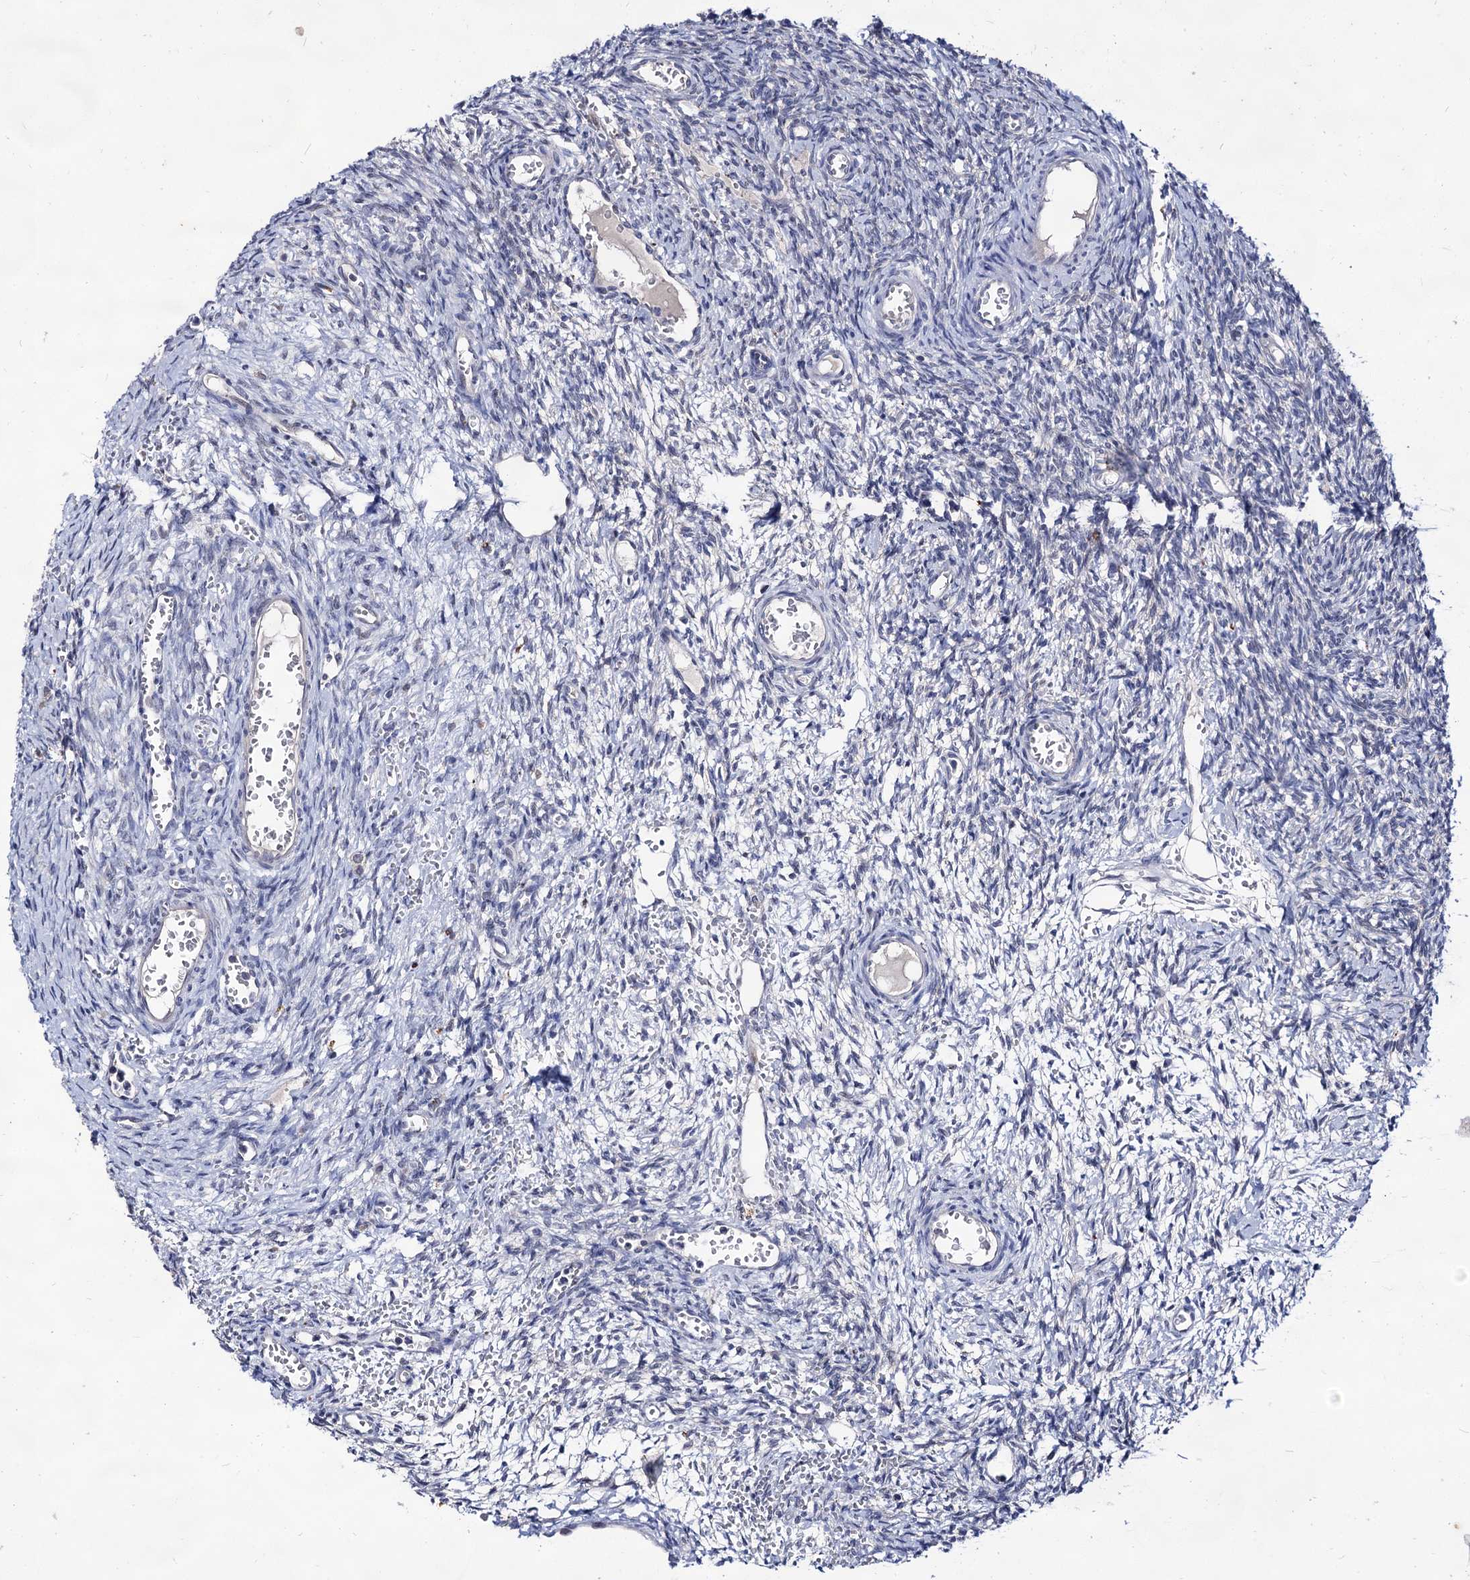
{"staining": {"intensity": "negative", "quantity": "none", "location": "none"}, "tissue": "ovary", "cell_type": "Ovarian stroma cells", "image_type": "normal", "snomed": [{"axis": "morphology", "description": "Normal tissue, NOS"}, {"axis": "topography", "description": "Ovary"}], "caption": "Immunohistochemical staining of unremarkable ovary demonstrates no significant staining in ovarian stroma cells.", "gene": "ARFIP2", "patient": {"sex": "female", "age": 39}}